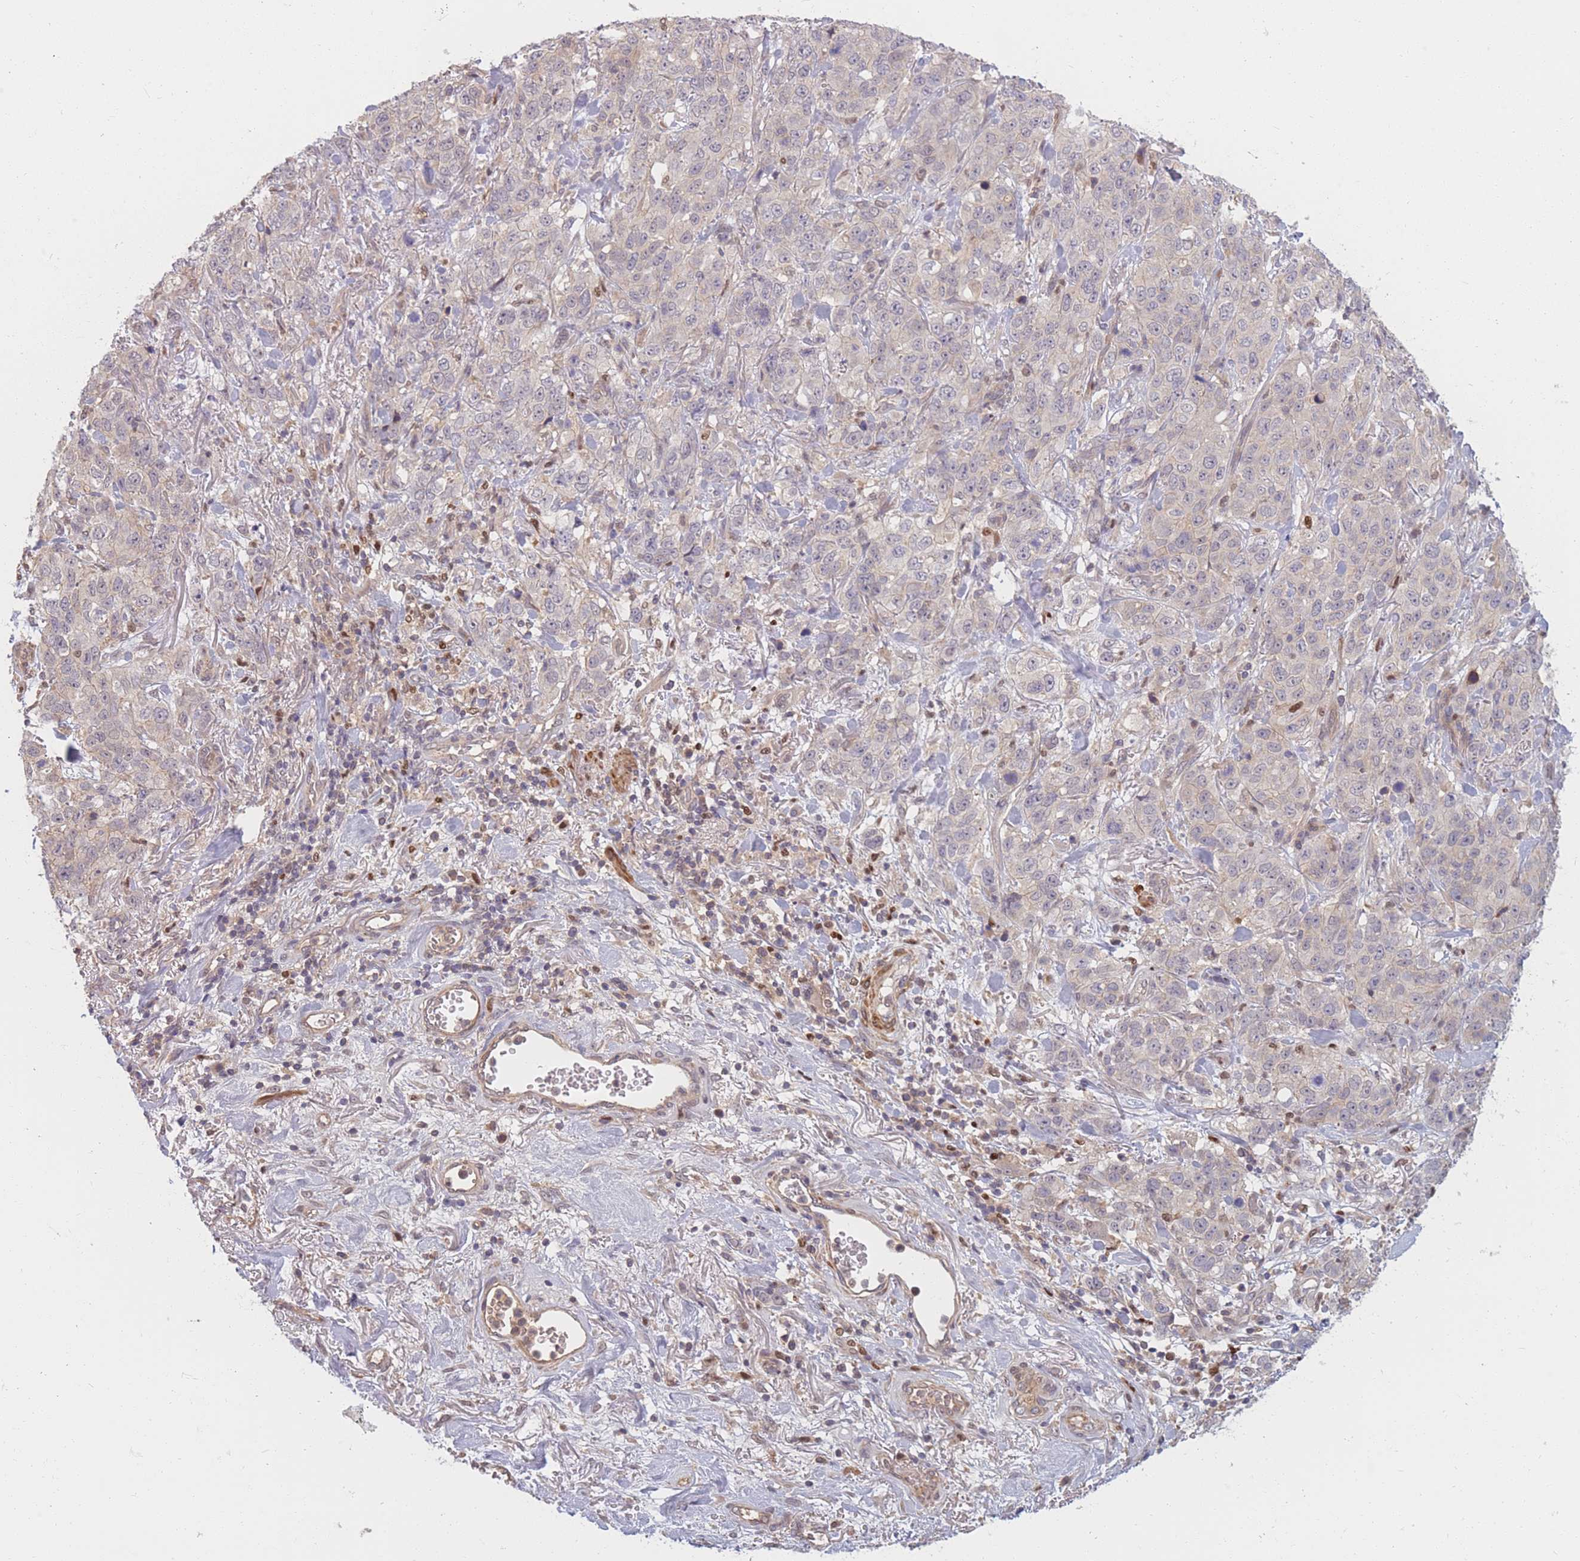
{"staining": {"intensity": "negative", "quantity": "none", "location": "none"}, "tissue": "stomach cancer", "cell_type": "Tumor cells", "image_type": "cancer", "snomed": [{"axis": "morphology", "description": "Adenocarcinoma, NOS"}, {"axis": "topography", "description": "Stomach"}], "caption": "The photomicrograph displays no staining of tumor cells in stomach adenocarcinoma.", "gene": "FAM153A", "patient": {"sex": "male", "age": 48}}